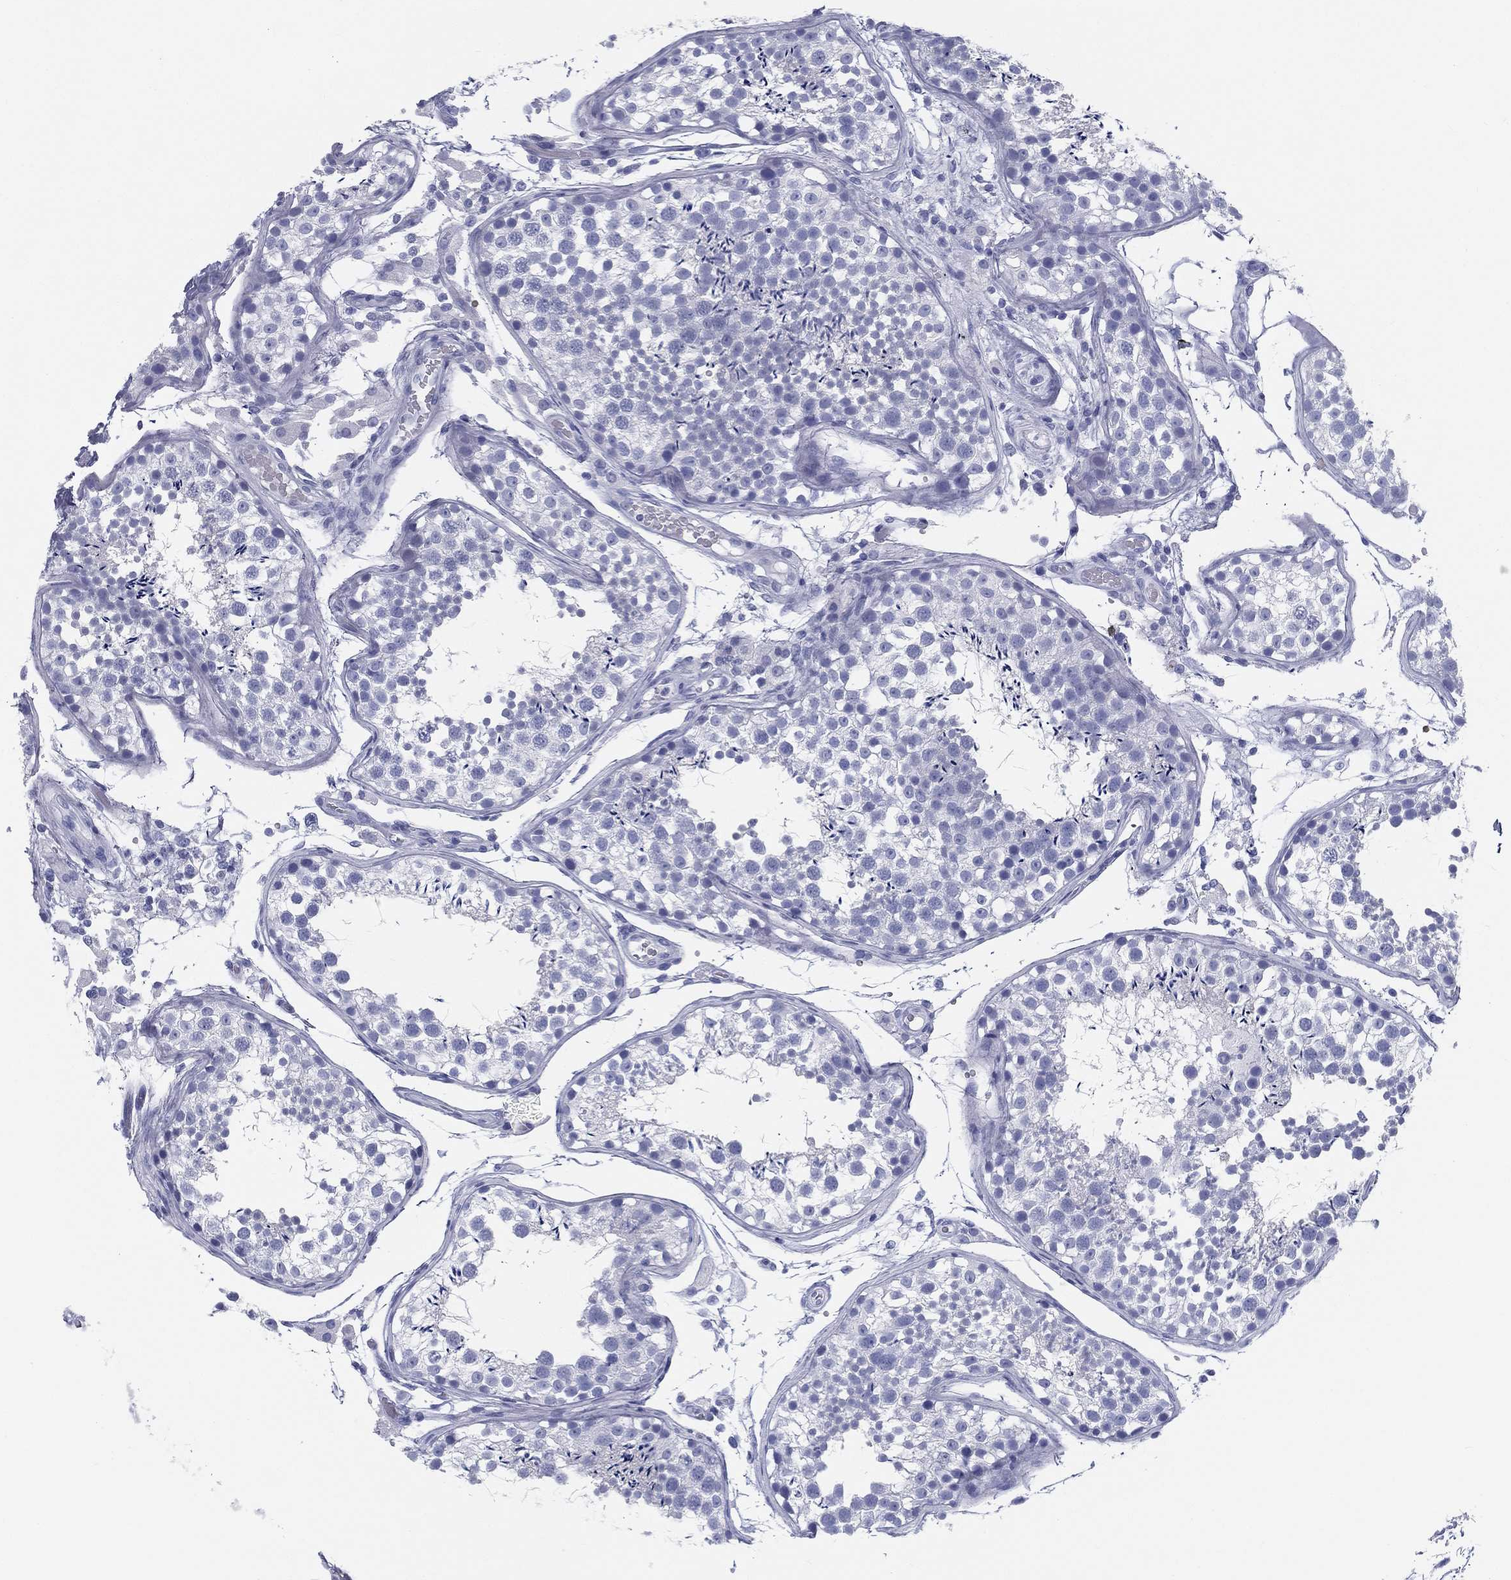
{"staining": {"intensity": "negative", "quantity": "none", "location": "none"}, "tissue": "testis", "cell_type": "Cells in seminiferous ducts", "image_type": "normal", "snomed": [{"axis": "morphology", "description": "Normal tissue, NOS"}, {"axis": "topography", "description": "Testis"}], "caption": "Immunohistochemical staining of normal human testis demonstrates no significant staining in cells in seminiferous ducts. (Immunohistochemistry, brightfield microscopy, high magnification).", "gene": "RSPH4A", "patient": {"sex": "male", "age": 29}}